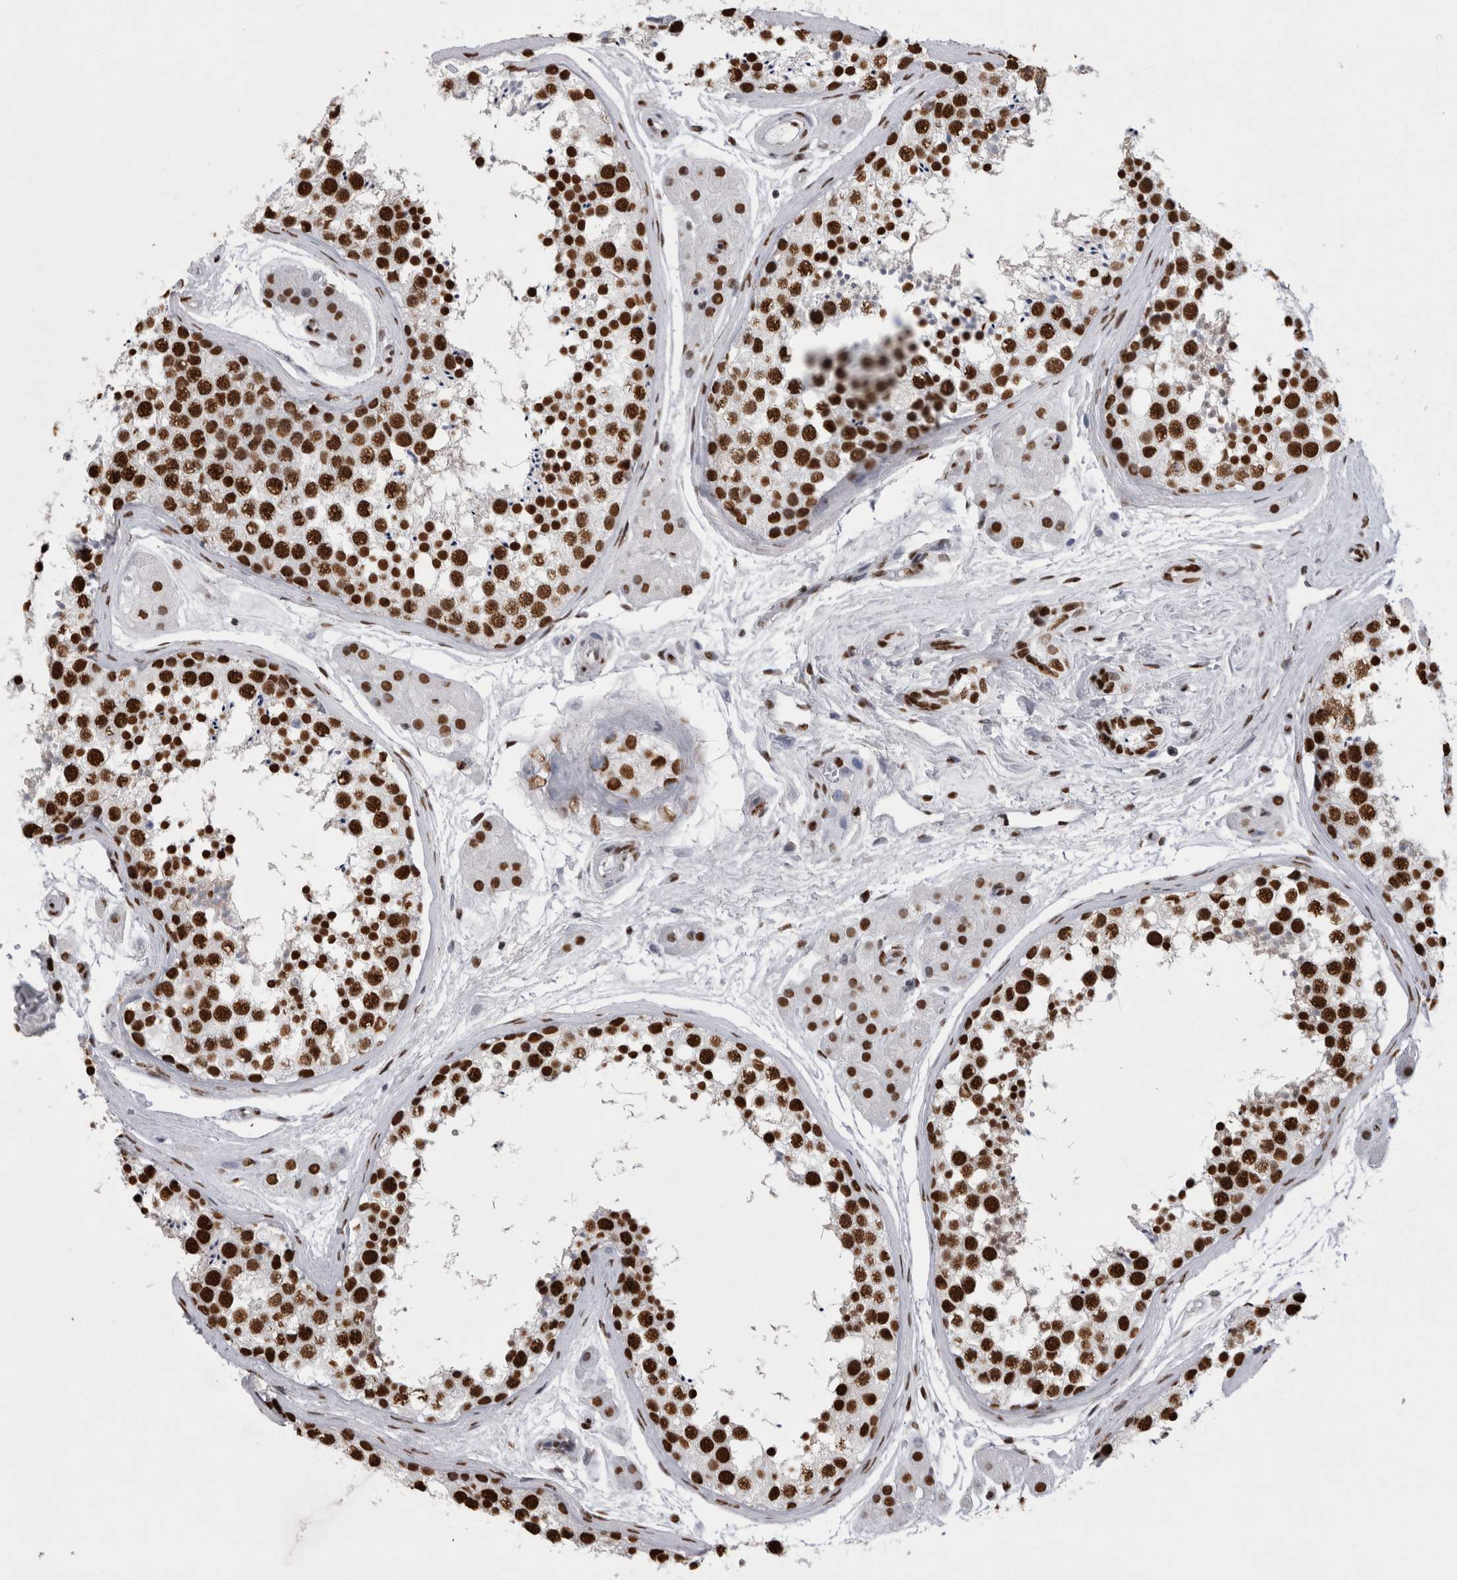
{"staining": {"intensity": "strong", "quantity": ">75%", "location": "nuclear"}, "tissue": "testis", "cell_type": "Cells in seminiferous ducts", "image_type": "normal", "snomed": [{"axis": "morphology", "description": "Normal tissue, NOS"}, {"axis": "topography", "description": "Testis"}], "caption": "A photomicrograph of testis stained for a protein exhibits strong nuclear brown staining in cells in seminiferous ducts. (IHC, brightfield microscopy, high magnification).", "gene": "ALPK3", "patient": {"sex": "male", "age": 56}}